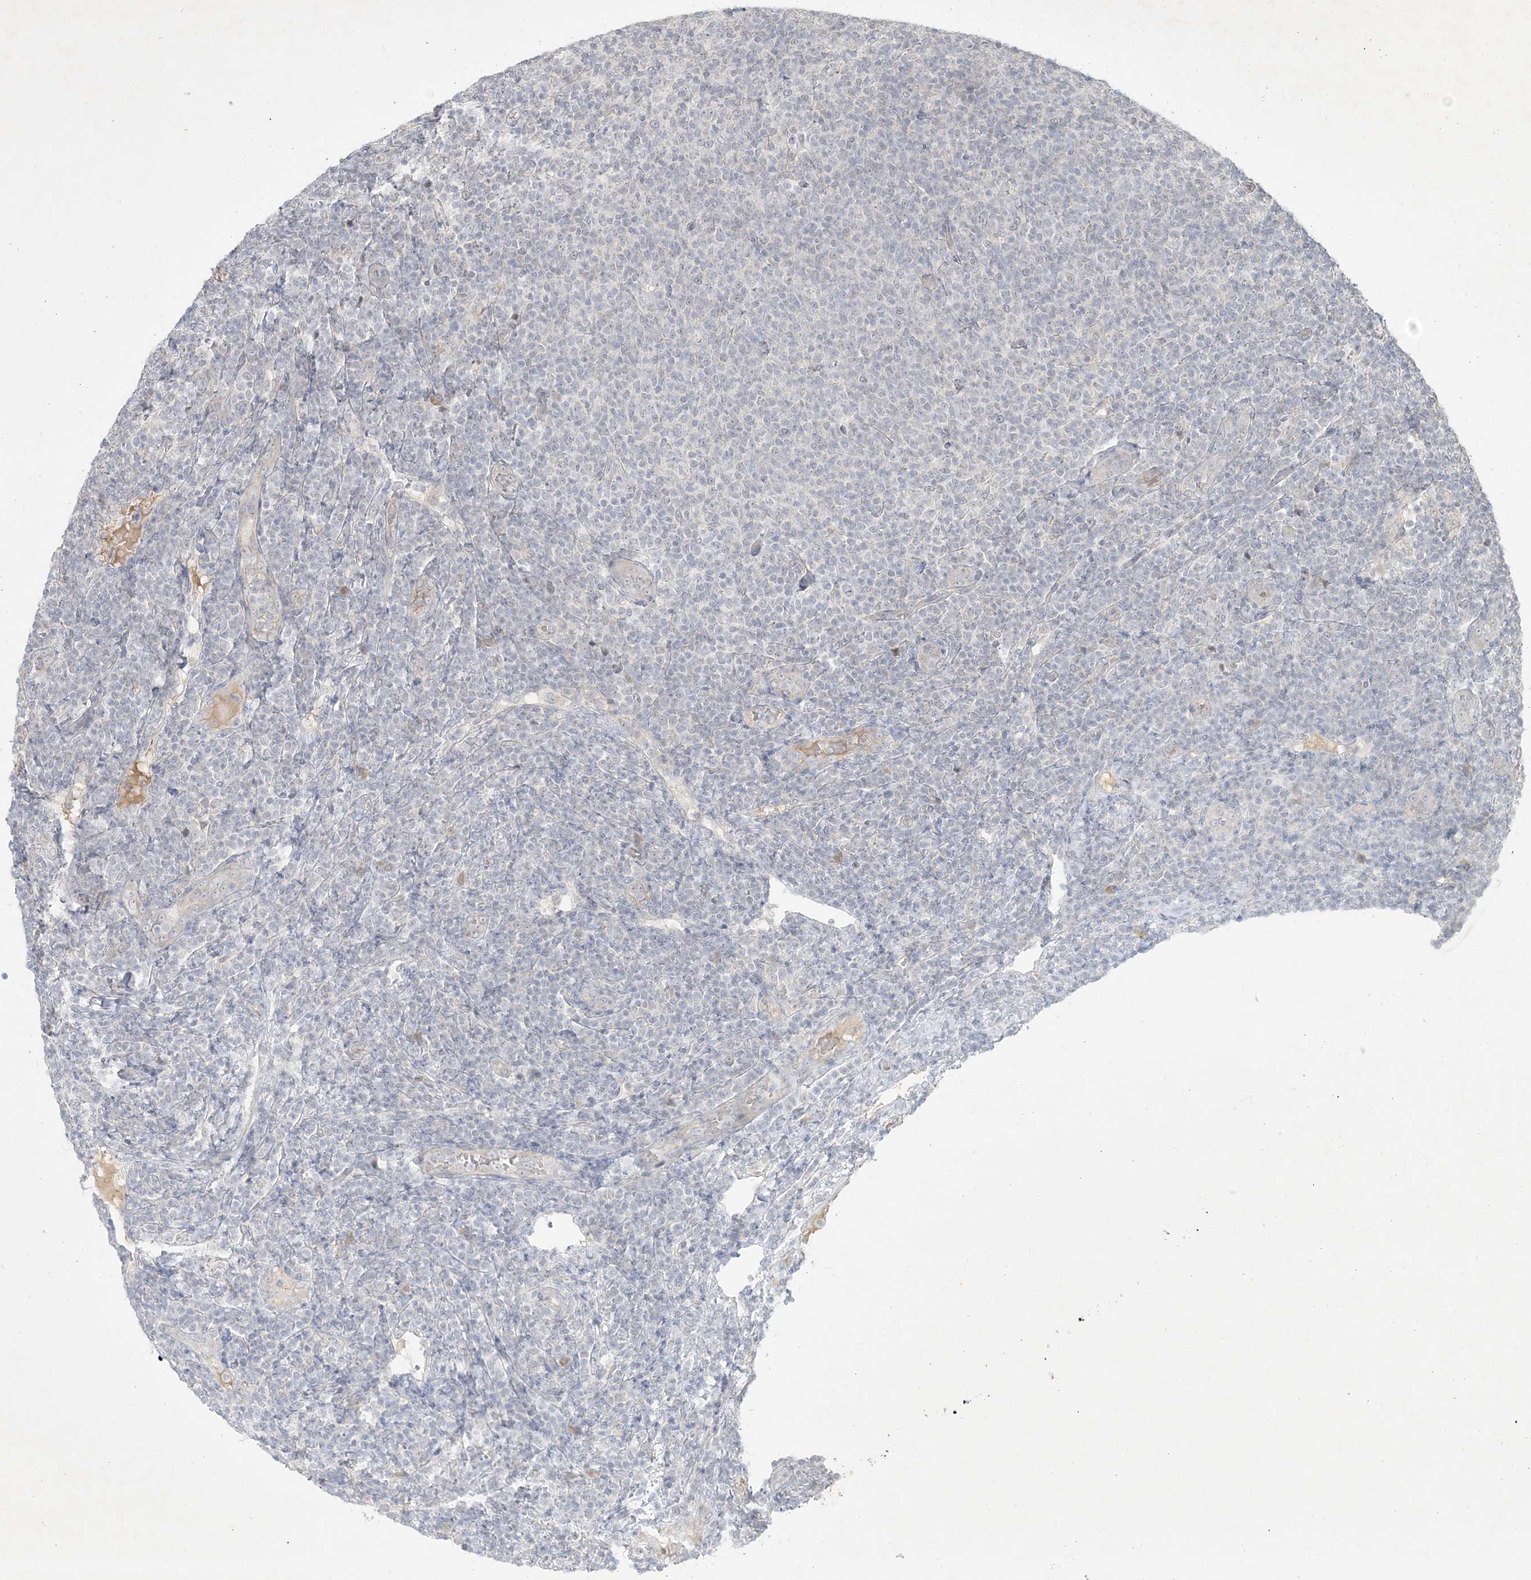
{"staining": {"intensity": "negative", "quantity": "none", "location": "none"}, "tissue": "lymphoma", "cell_type": "Tumor cells", "image_type": "cancer", "snomed": [{"axis": "morphology", "description": "Malignant lymphoma, non-Hodgkin's type, Low grade"}, {"axis": "topography", "description": "Lymph node"}], "caption": "Protein analysis of low-grade malignant lymphoma, non-Hodgkin's type exhibits no significant expression in tumor cells.", "gene": "BOD1", "patient": {"sex": "male", "age": 66}}